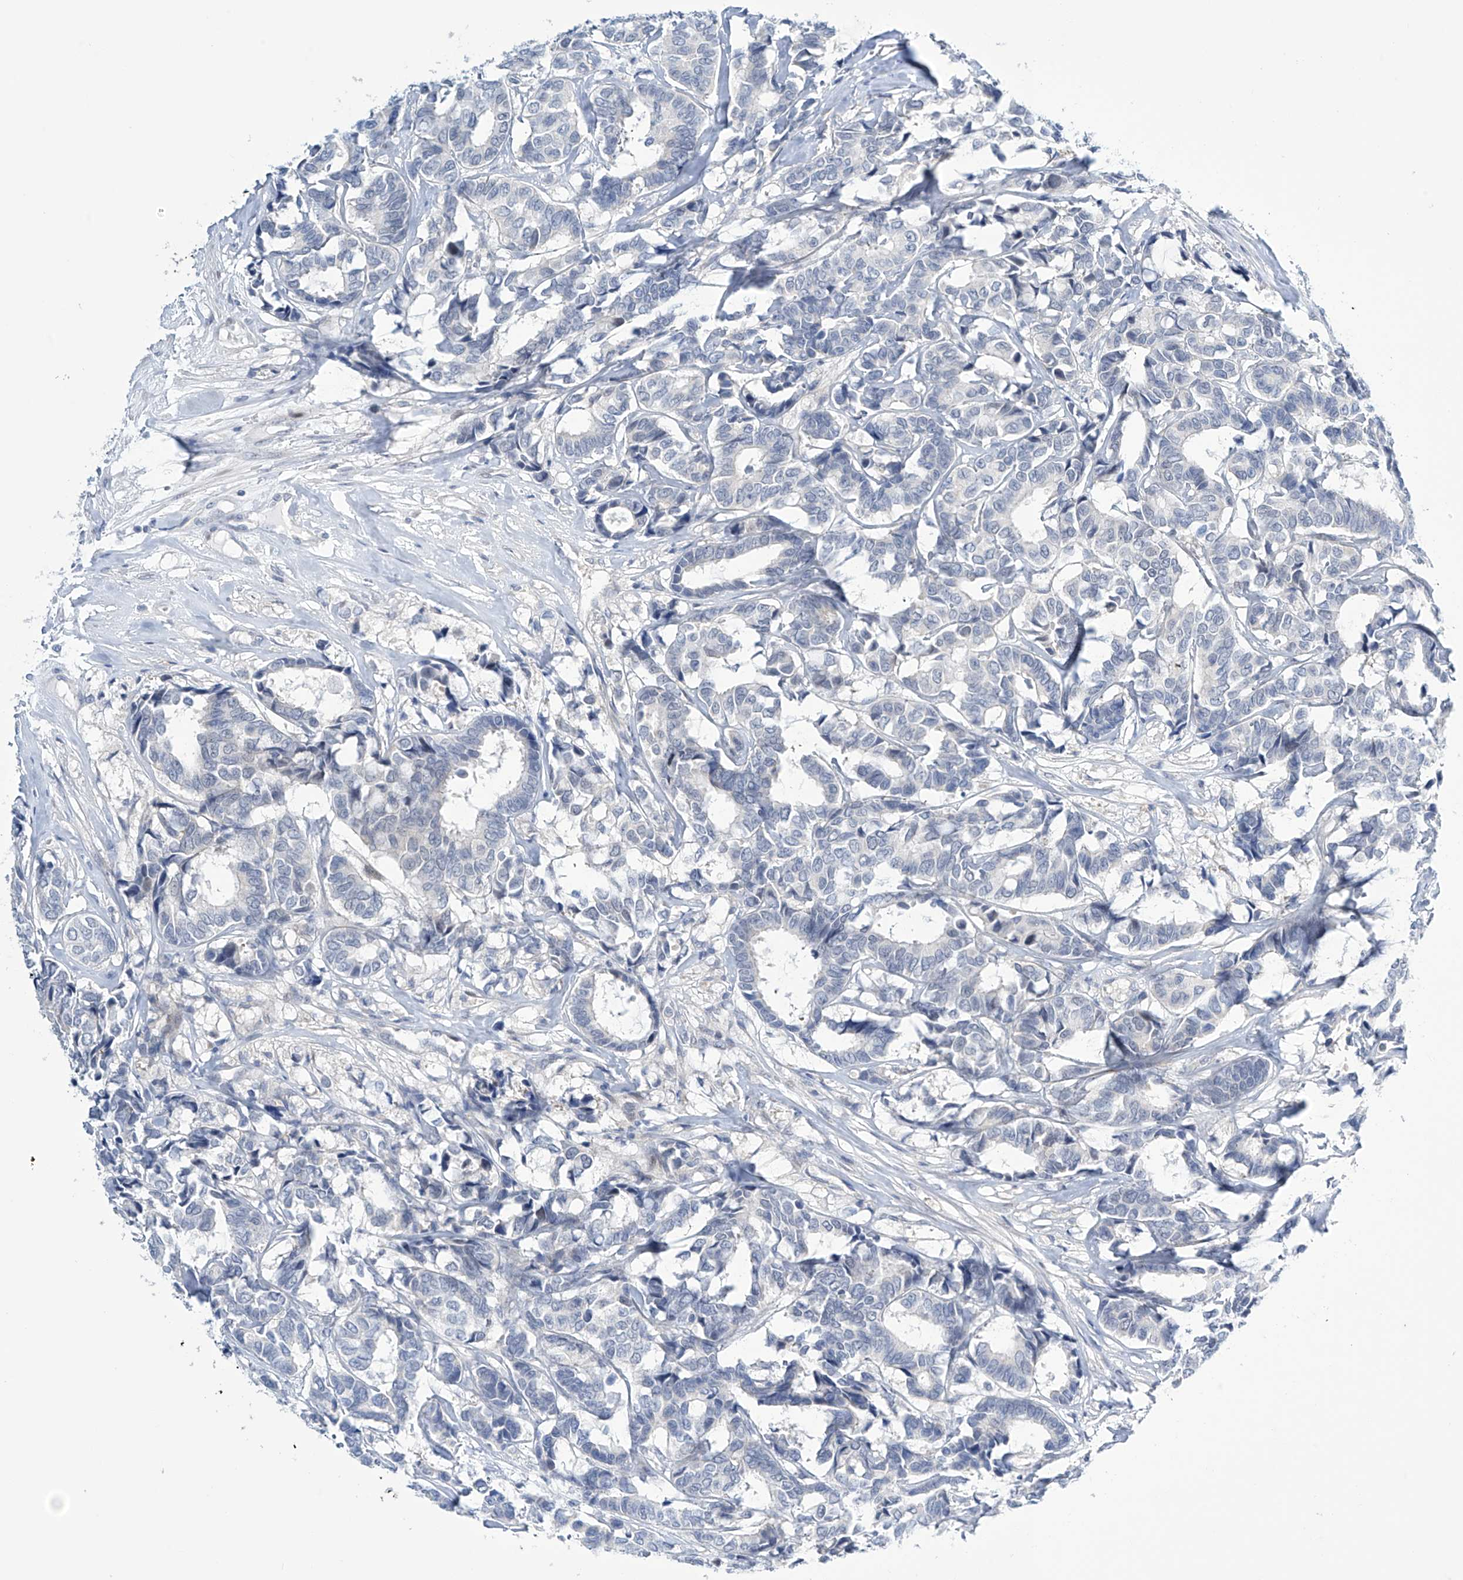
{"staining": {"intensity": "negative", "quantity": "none", "location": "none"}, "tissue": "breast cancer", "cell_type": "Tumor cells", "image_type": "cancer", "snomed": [{"axis": "morphology", "description": "Duct carcinoma"}, {"axis": "topography", "description": "Breast"}], "caption": "DAB immunohistochemical staining of human breast cancer (invasive ductal carcinoma) shows no significant staining in tumor cells.", "gene": "TRIM60", "patient": {"sex": "female", "age": 87}}